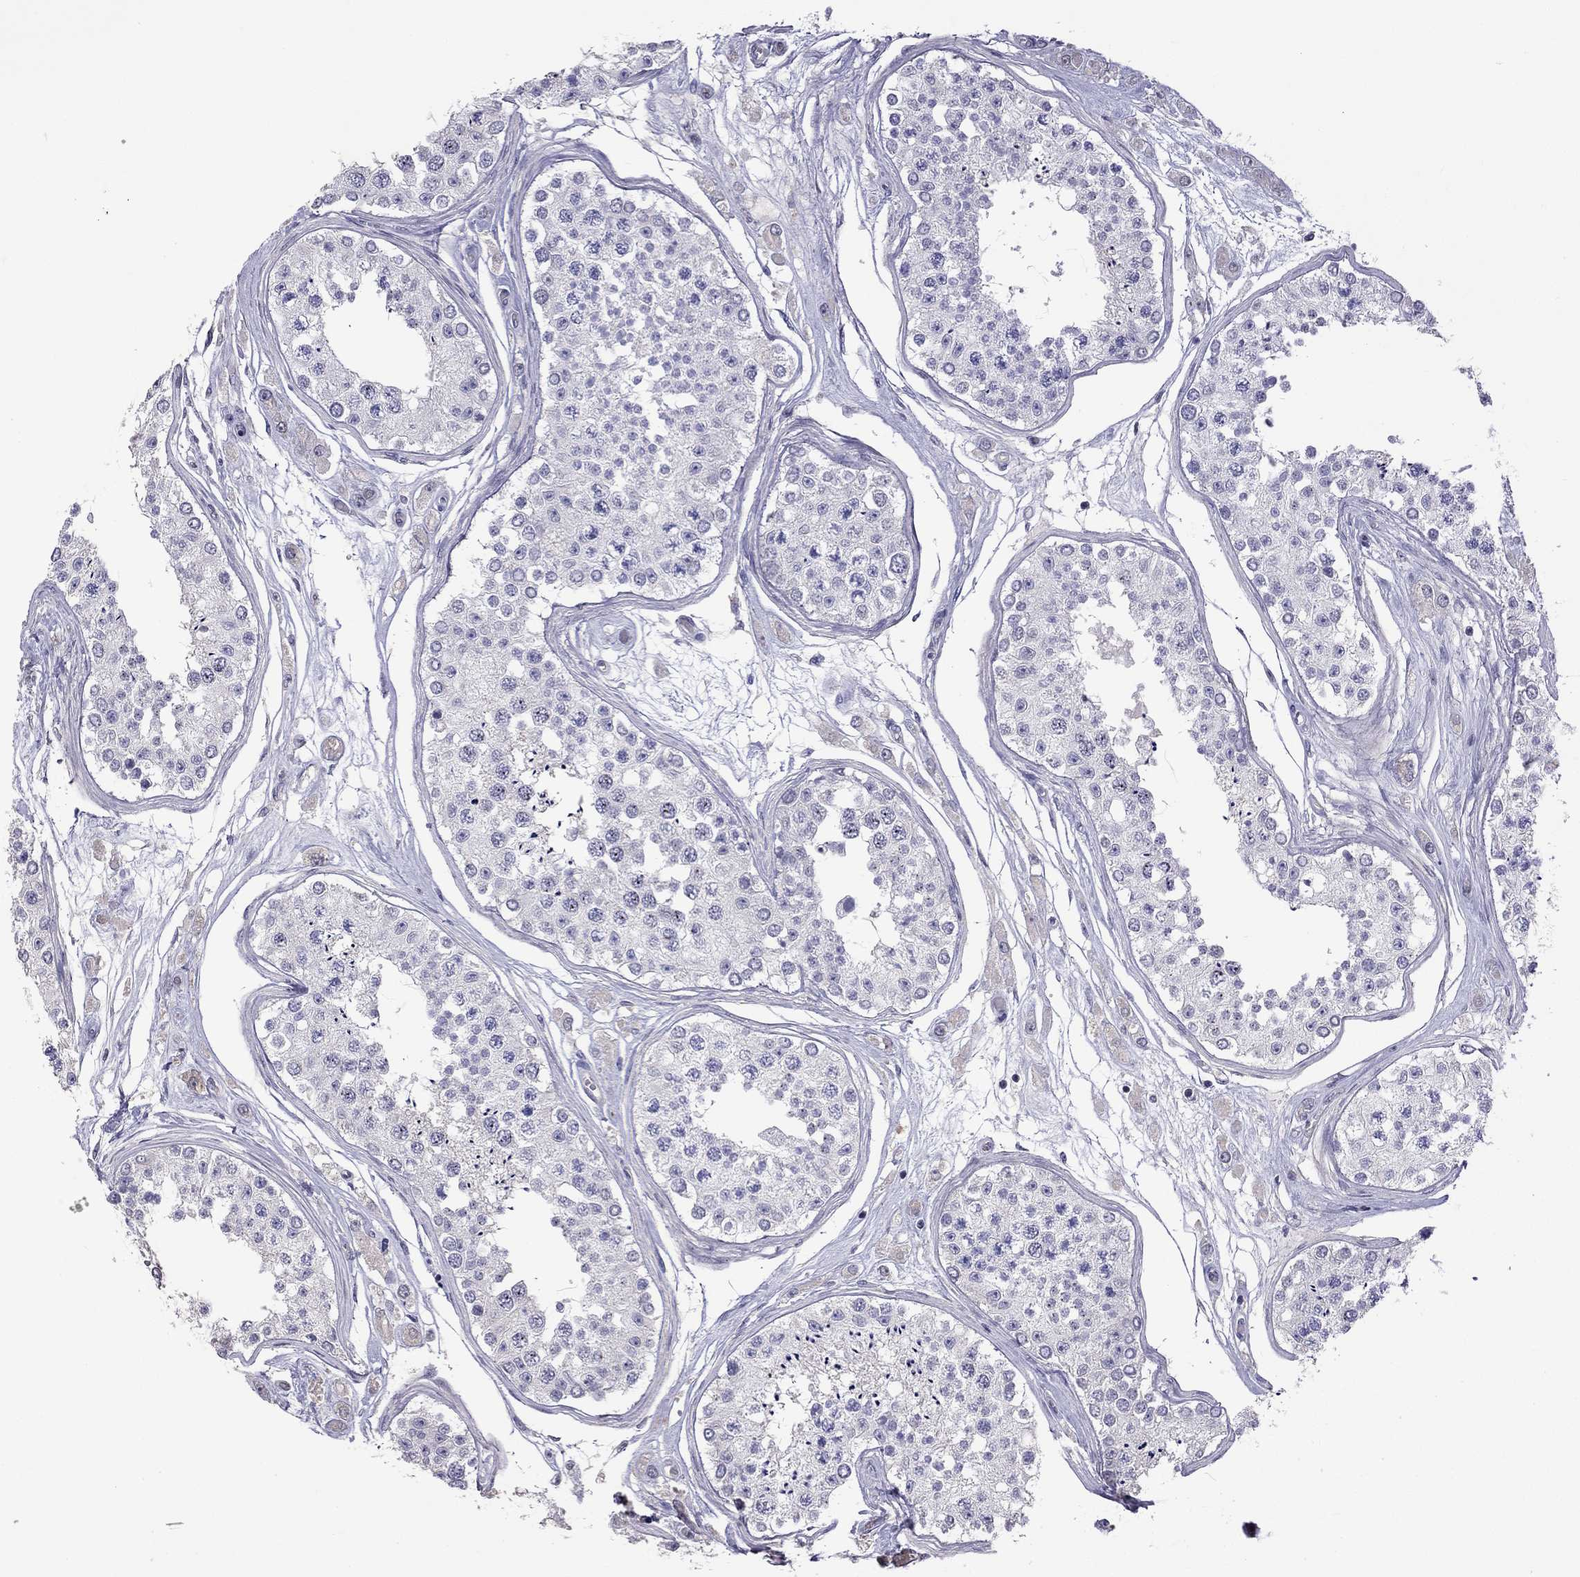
{"staining": {"intensity": "negative", "quantity": "none", "location": "none"}, "tissue": "testis", "cell_type": "Cells in seminiferous ducts", "image_type": "normal", "snomed": [{"axis": "morphology", "description": "Normal tissue, NOS"}, {"axis": "topography", "description": "Testis"}], "caption": "This is an immunohistochemistry (IHC) micrograph of unremarkable testis. There is no positivity in cells in seminiferous ducts.", "gene": "FEZ1", "patient": {"sex": "male", "age": 25}}